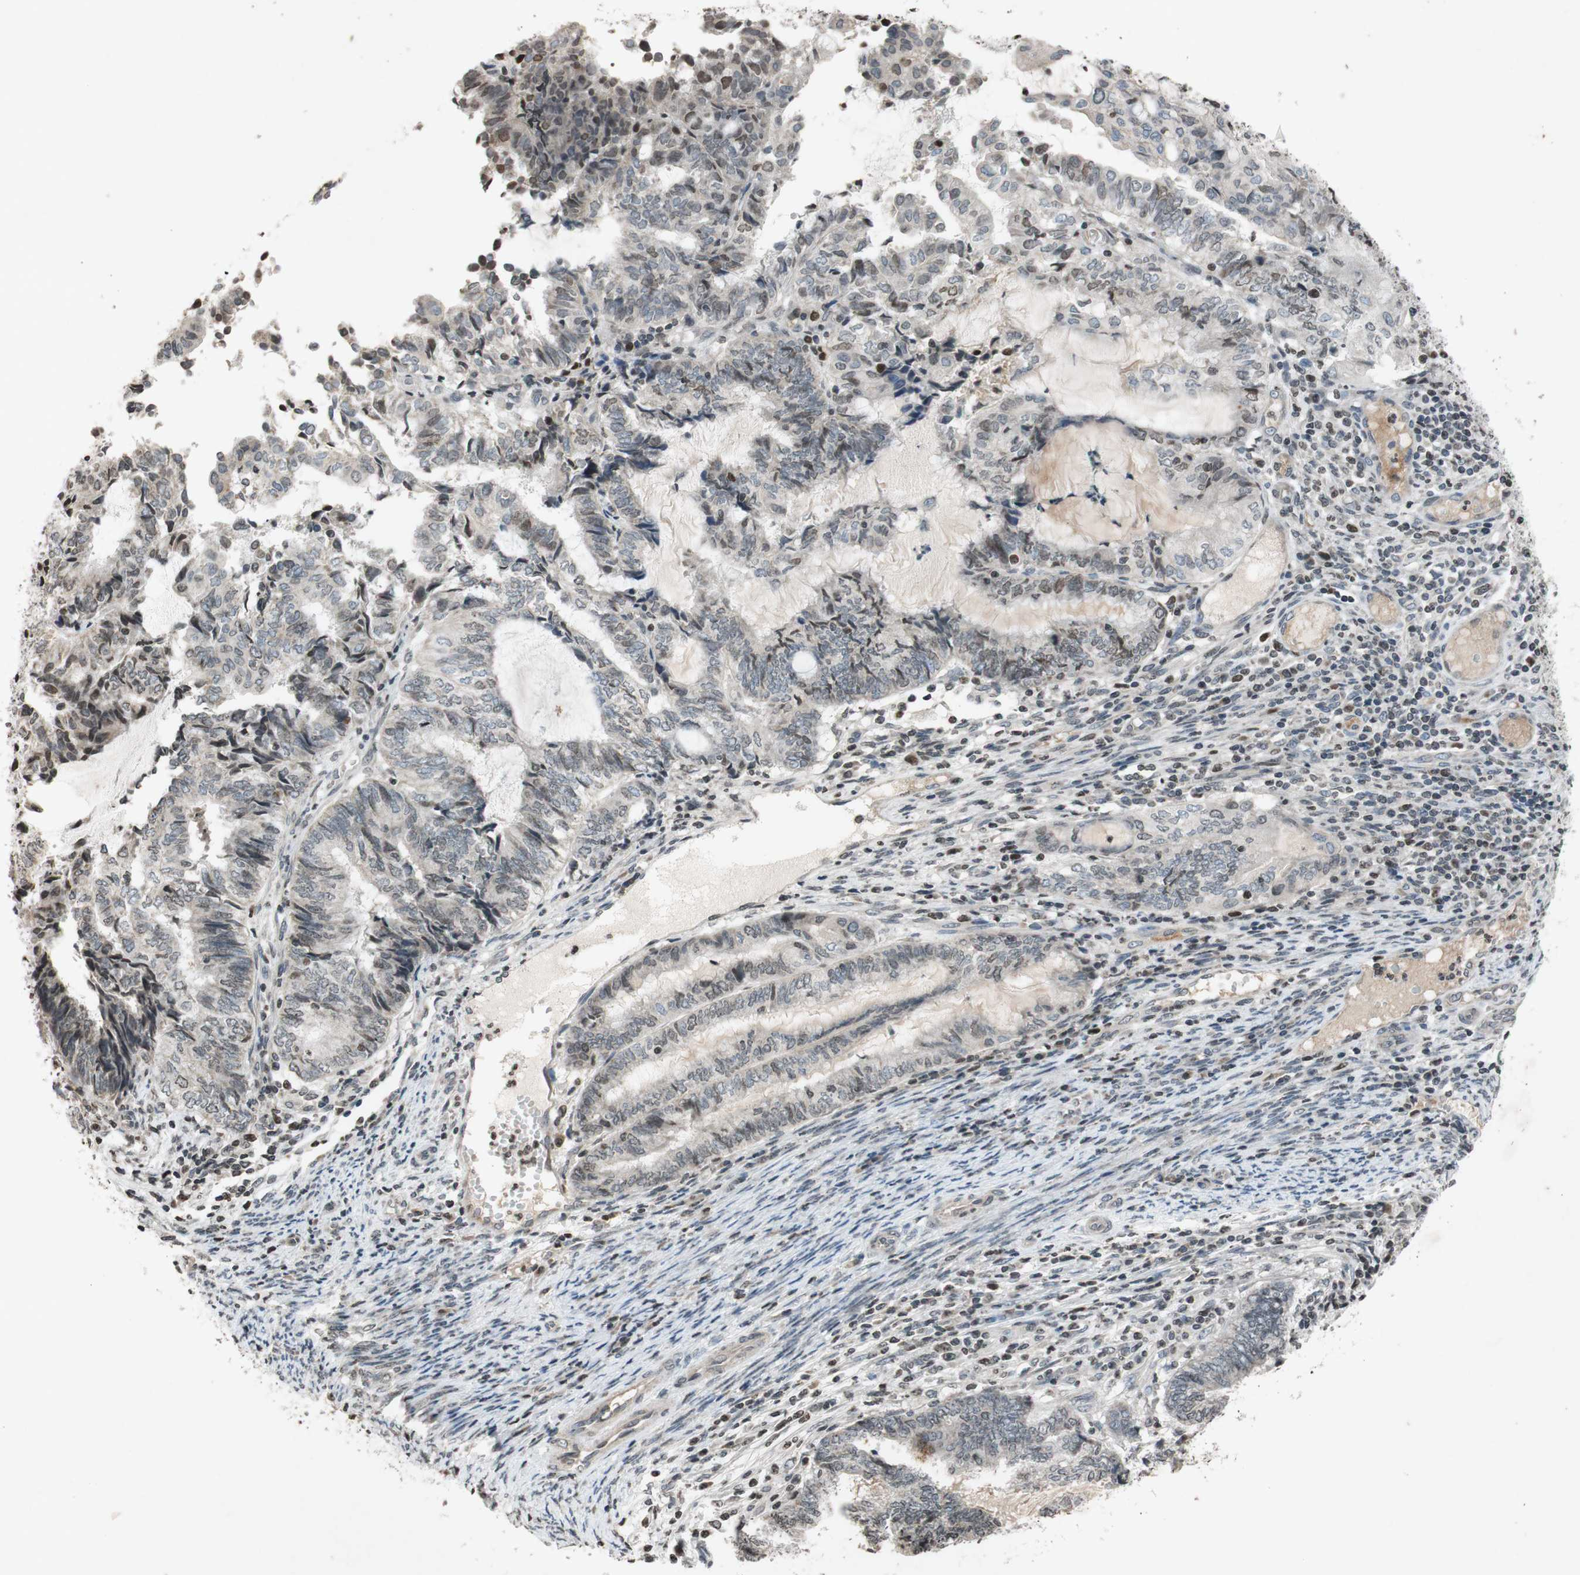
{"staining": {"intensity": "weak", "quantity": "<25%", "location": "nuclear"}, "tissue": "endometrial cancer", "cell_type": "Tumor cells", "image_type": "cancer", "snomed": [{"axis": "morphology", "description": "Adenocarcinoma, NOS"}, {"axis": "topography", "description": "Uterus"}, {"axis": "topography", "description": "Endometrium"}], "caption": "Tumor cells are negative for brown protein staining in endometrial cancer (adenocarcinoma).", "gene": "MCM6", "patient": {"sex": "female", "age": 70}}